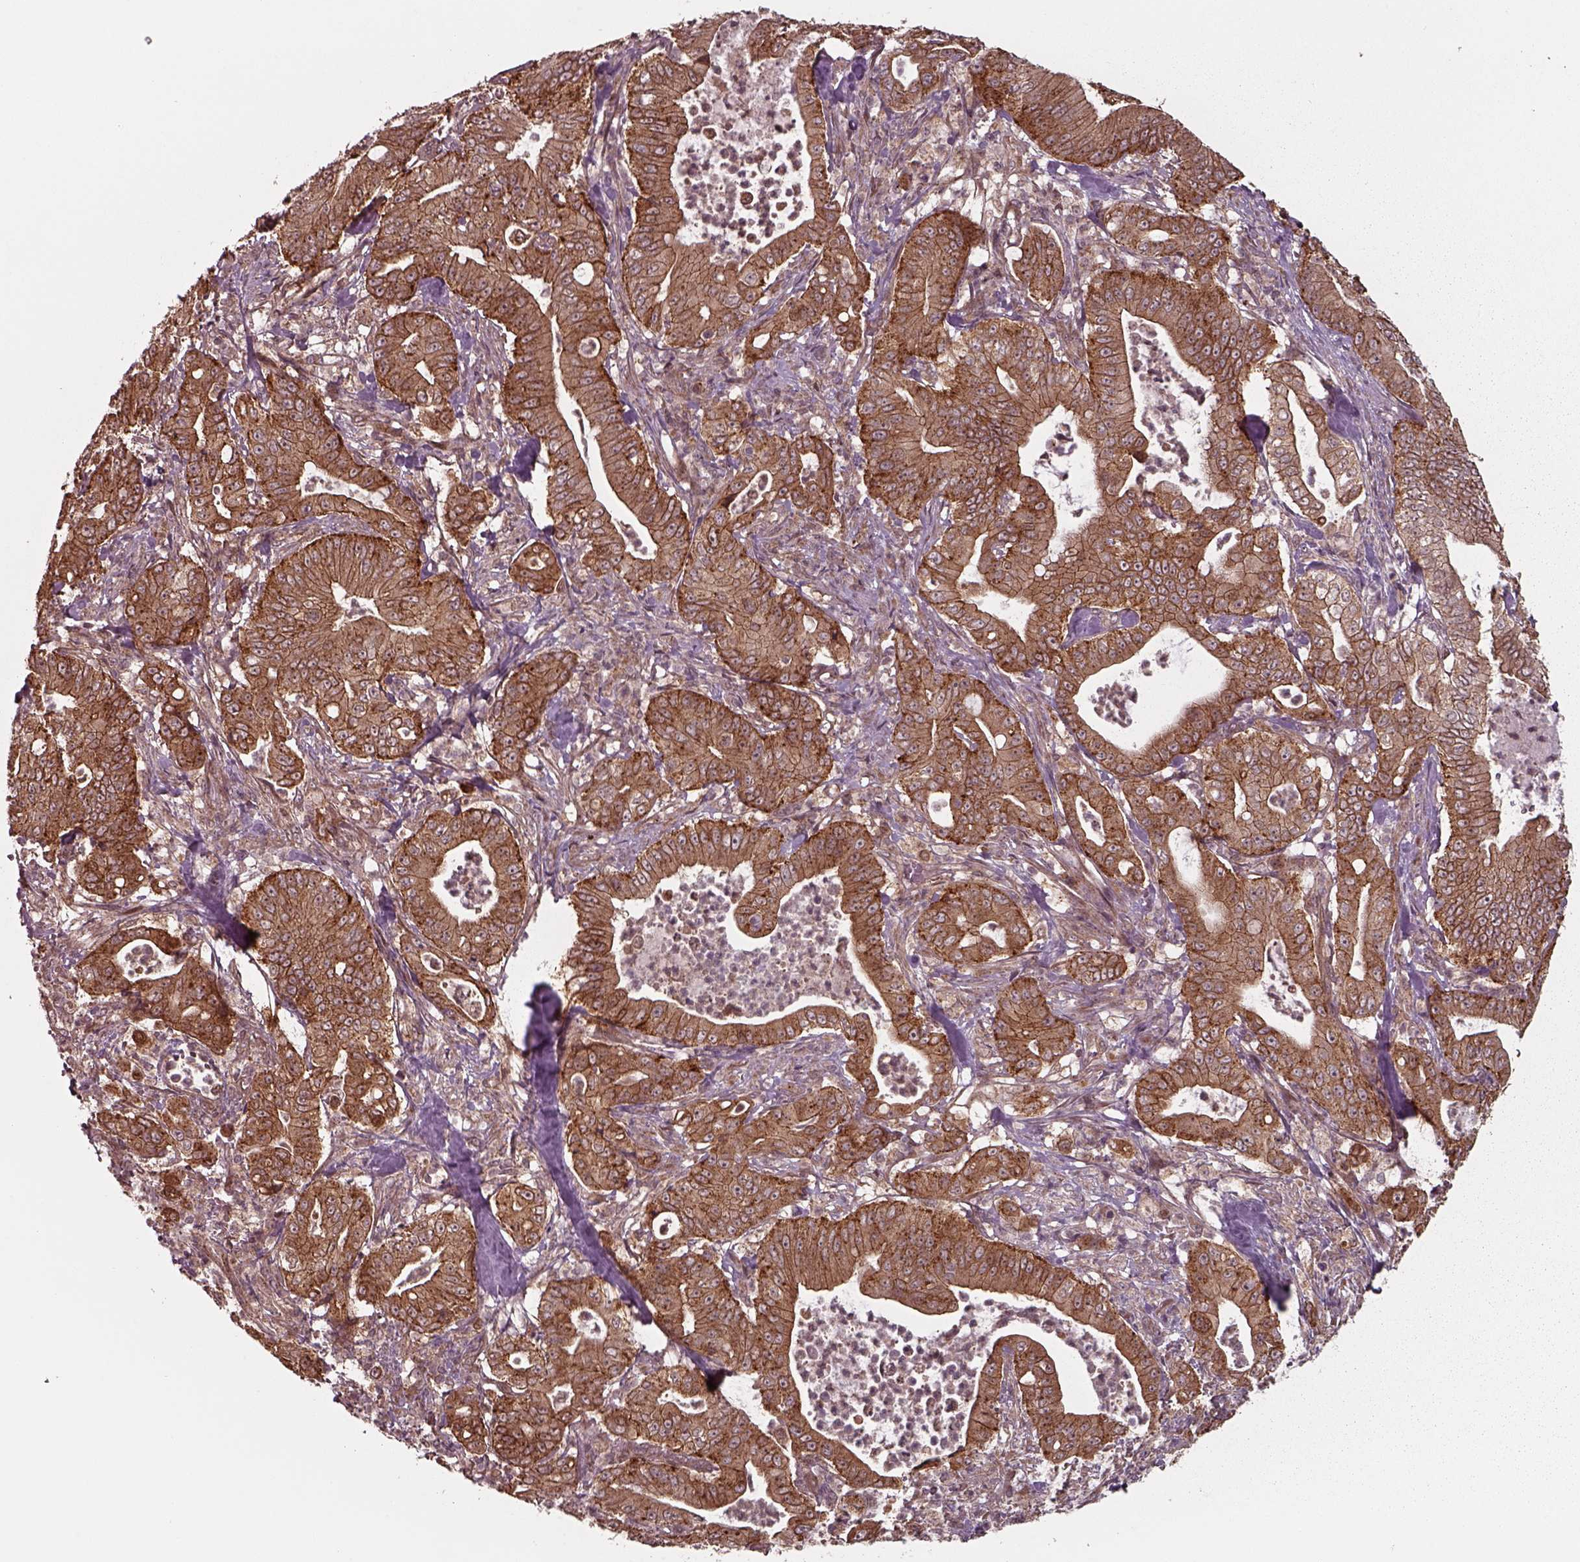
{"staining": {"intensity": "strong", "quantity": ">75%", "location": "cytoplasmic/membranous"}, "tissue": "pancreatic cancer", "cell_type": "Tumor cells", "image_type": "cancer", "snomed": [{"axis": "morphology", "description": "Adenocarcinoma, NOS"}, {"axis": "topography", "description": "Pancreas"}], "caption": "Protein expression analysis of pancreatic cancer (adenocarcinoma) displays strong cytoplasmic/membranous expression in approximately >75% of tumor cells.", "gene": "CHMP3", "patient": {"sex": "male", "age": 71}}